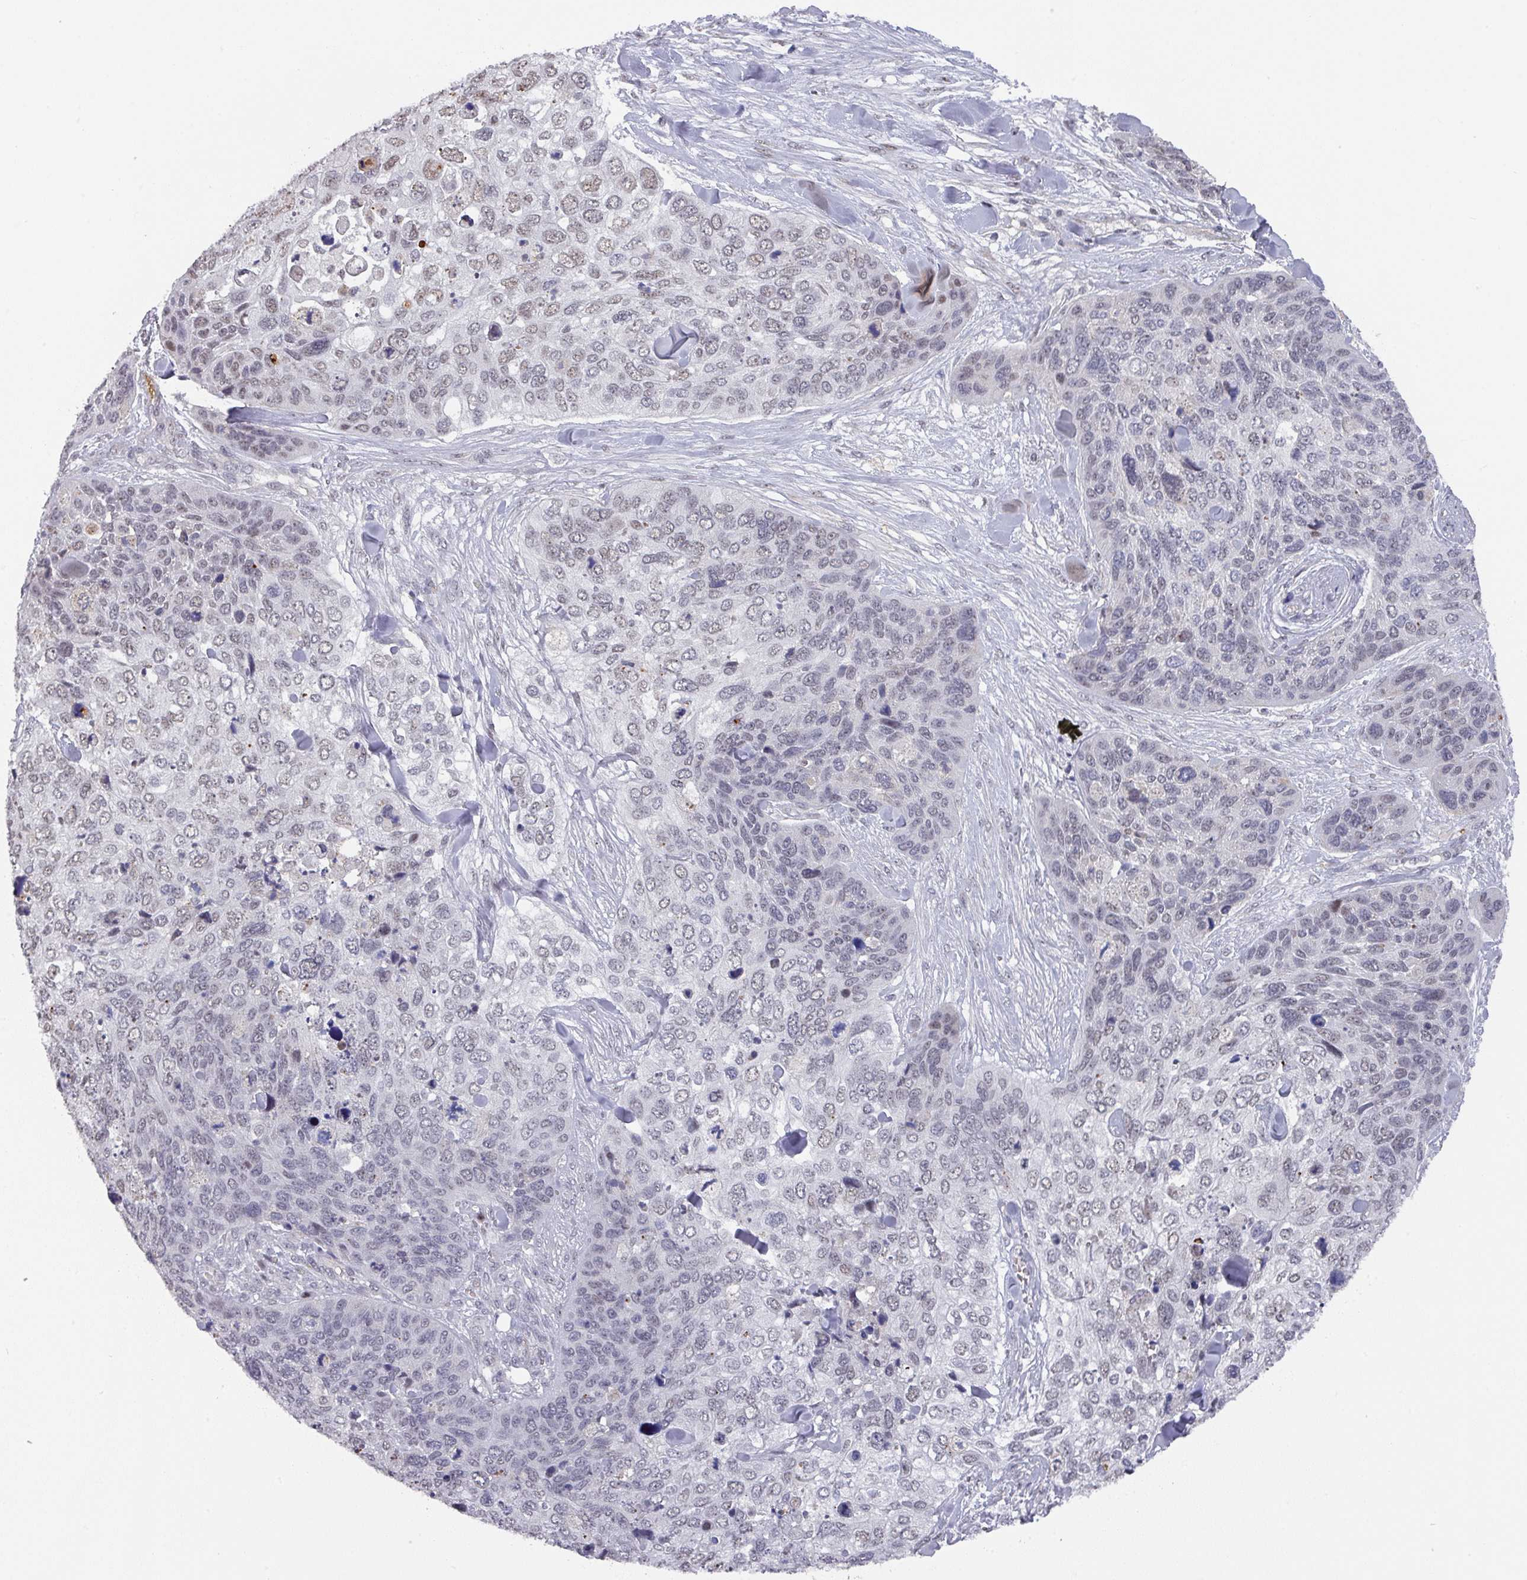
{"staining": {"intensity": "weak", "quantity": "<25%", "location": "nuclear"}, "tissue": "skin cancer", "cell_type": "Tumor cells", "image_type": "cancer", "snomed": [{"axis": "morphology", "description": "Basal cell carcinoma"}, {"axis": "topography", "description": "Skin"}], "caption": "Immunohistochemical staining of human skin basal cell carcinoma reveals no significant positivity in tumor cells.", "gene": "ZNF654", "patient": {"sex": "female", "age": 74}}